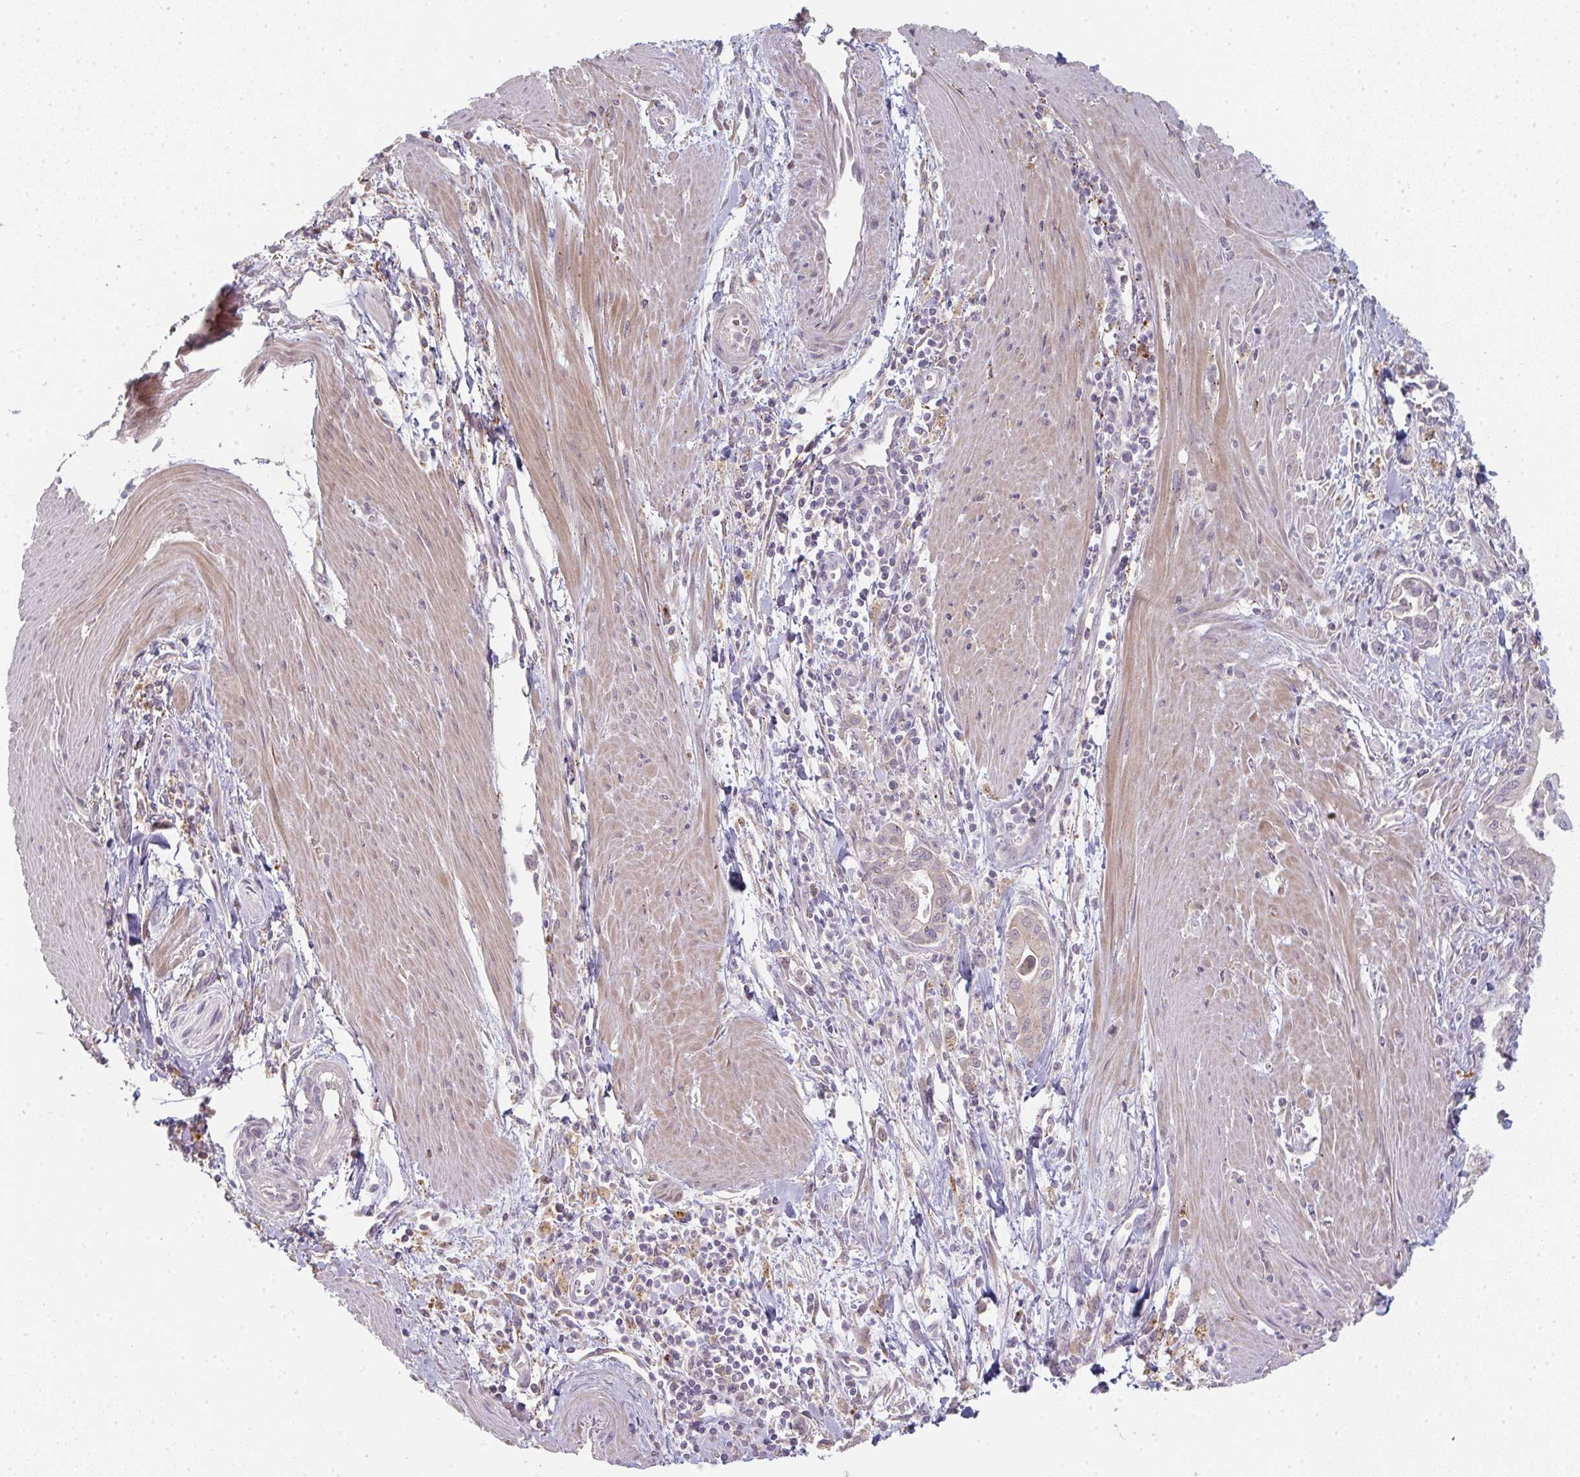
{"staining": {"intensity": "negative", "quantity": "none", "location": "none"}, "tissue": "pancreatic cancer", "cell_type": "Tumor cells", "image_type": "cancer", "snomed": [{"axis": "morphology", "description": "Adenocarcinoma, NOS"}, {"axis": "topography", "description": "Pancreas"}], "caption": "Protein analysis of pancreatic adenocarcinoma exhibits no significant staining in tumor cells.", "gene": "TMEM237", "patient": {"sex": "male", "age": 78}}